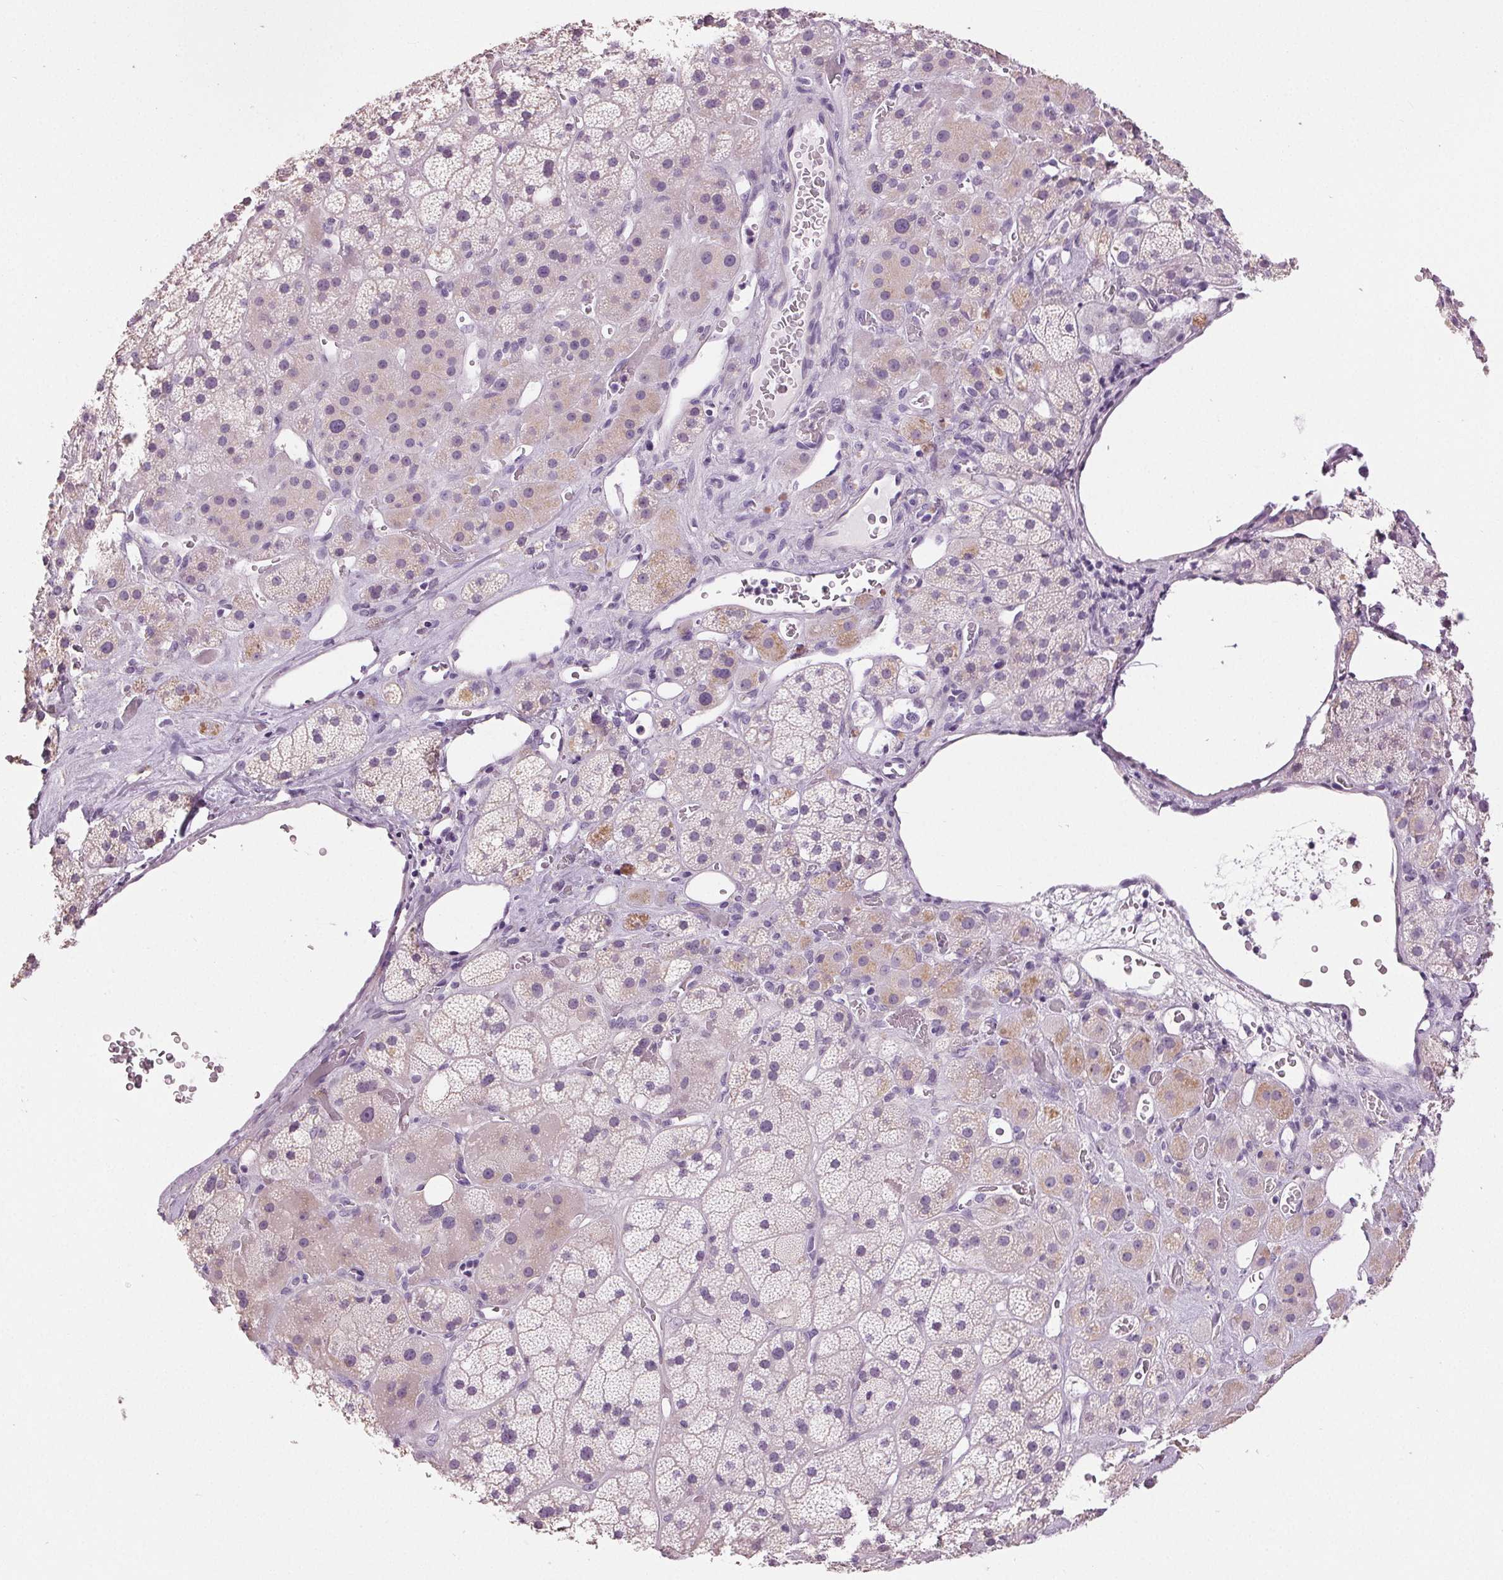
{"staining": {"intensity": "weak", "quantity": "<25%", "location": "cytoplasmic/membranous"}, "tissue": "adrenal gland", "cell_type": "Glandular cells", "image_type": "normal", "snomed": [{"axis": "morphology", "description": "Normal tissue, NOS"}, {"axis": "topography", "description": "Adrenal gland"}], "caption": "Protein analysis of normal adrenal gland demonstrates no significant expression in glandular cells.", "gene": "MISP", "patient": {"sex": "male", "age": 57}}